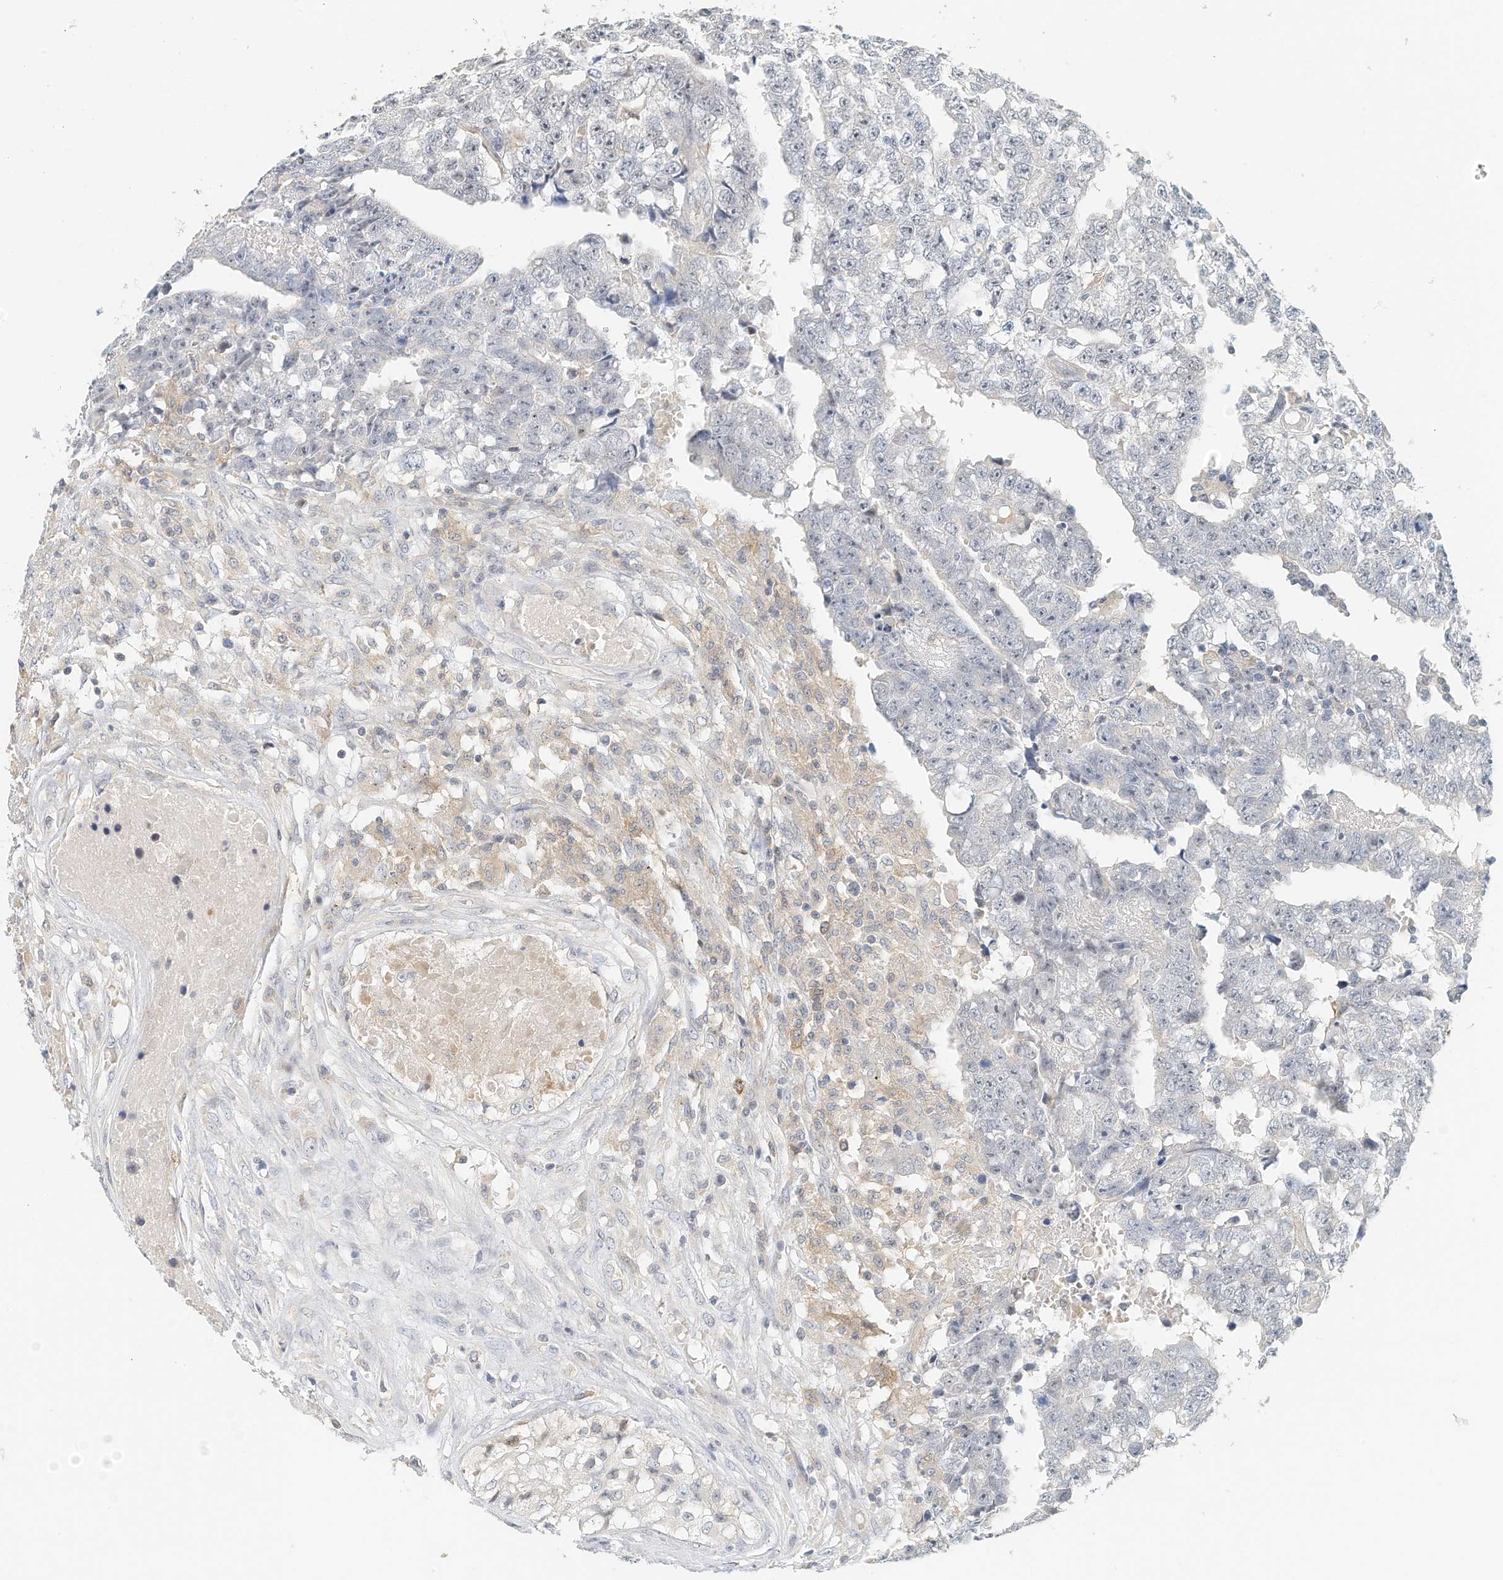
{"staining": {"intensity": "negative", "quantity": "none", "location": "none"}, "tissue": "testis cancer", "cell_type": "Tumor cells", "image_type": "cancer", "snomed": [{"axis": "morphology", "description": "Carcinoma, Embryonal, NOS"}, {"axis": "topography", "description": "Testis"}], "caption": "This is an immunohistochemistry (IHC) image of embryonal carcinoma (testis). There is no expression in tumor cells.", "gene": "MICAL1", "patient": {"sex": "male", "age": 25}}